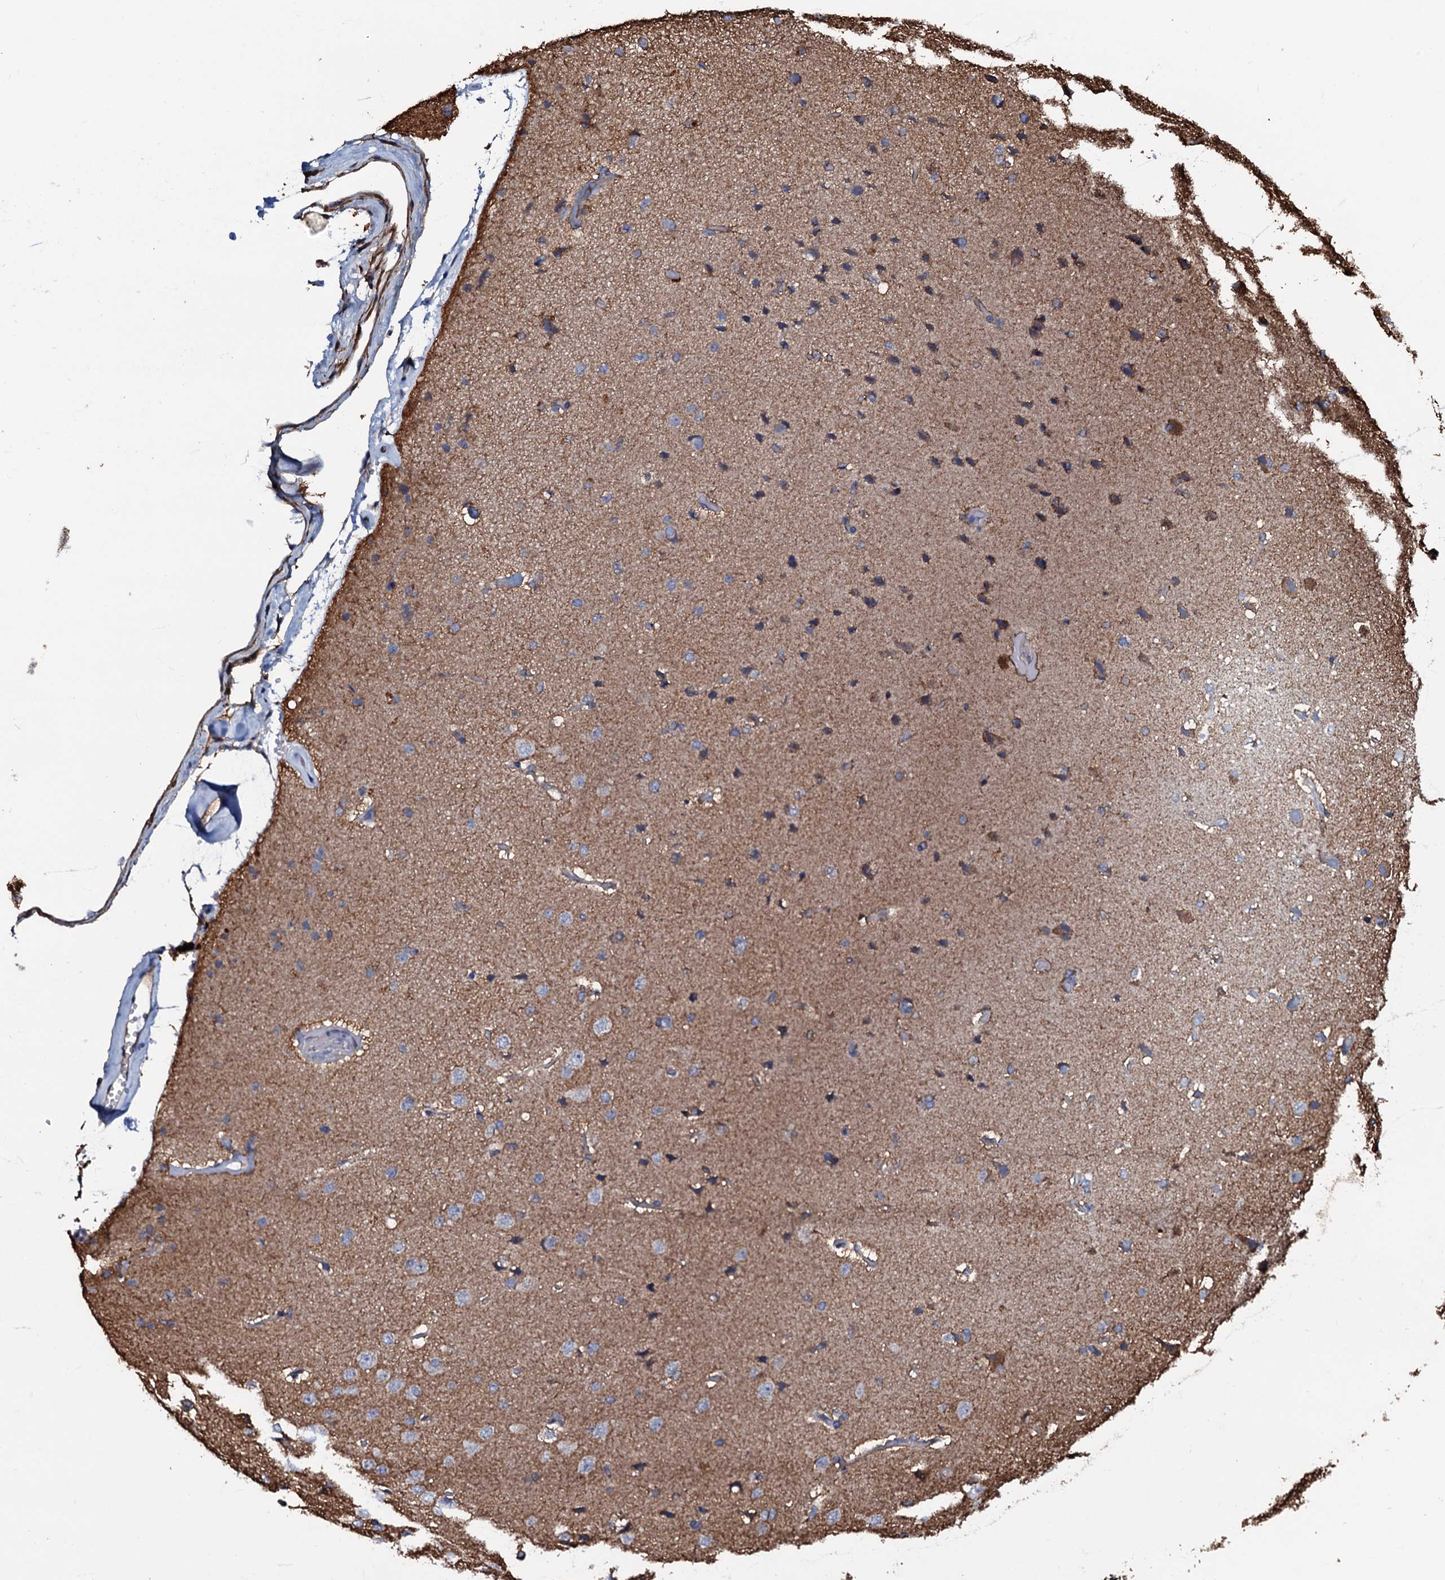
{"staining": {"intensity": "negative", "quantity": "none", "location": "none"}, "tissue": "cerebral cortex", "cell_type": "Endothelial cells", "image_type": "normal", "snomed": [{"axis": "morphology", "description": "Normal tissue, NOS"}, {"axis": "topography", "description": "Cerebral cortex"}], "caption": "Immunohistochemistry (IHC) of benign cerebral cortex displays no positivity in endothelial cells. Brightfield microscopy of IHC stained with DAB (3,3'-diaminobenzidine) (brown) and hematoxylin (blue), captured at high magnification.", "gene": "CPNE2", "patient": {"sex": "male", "age": 62}}